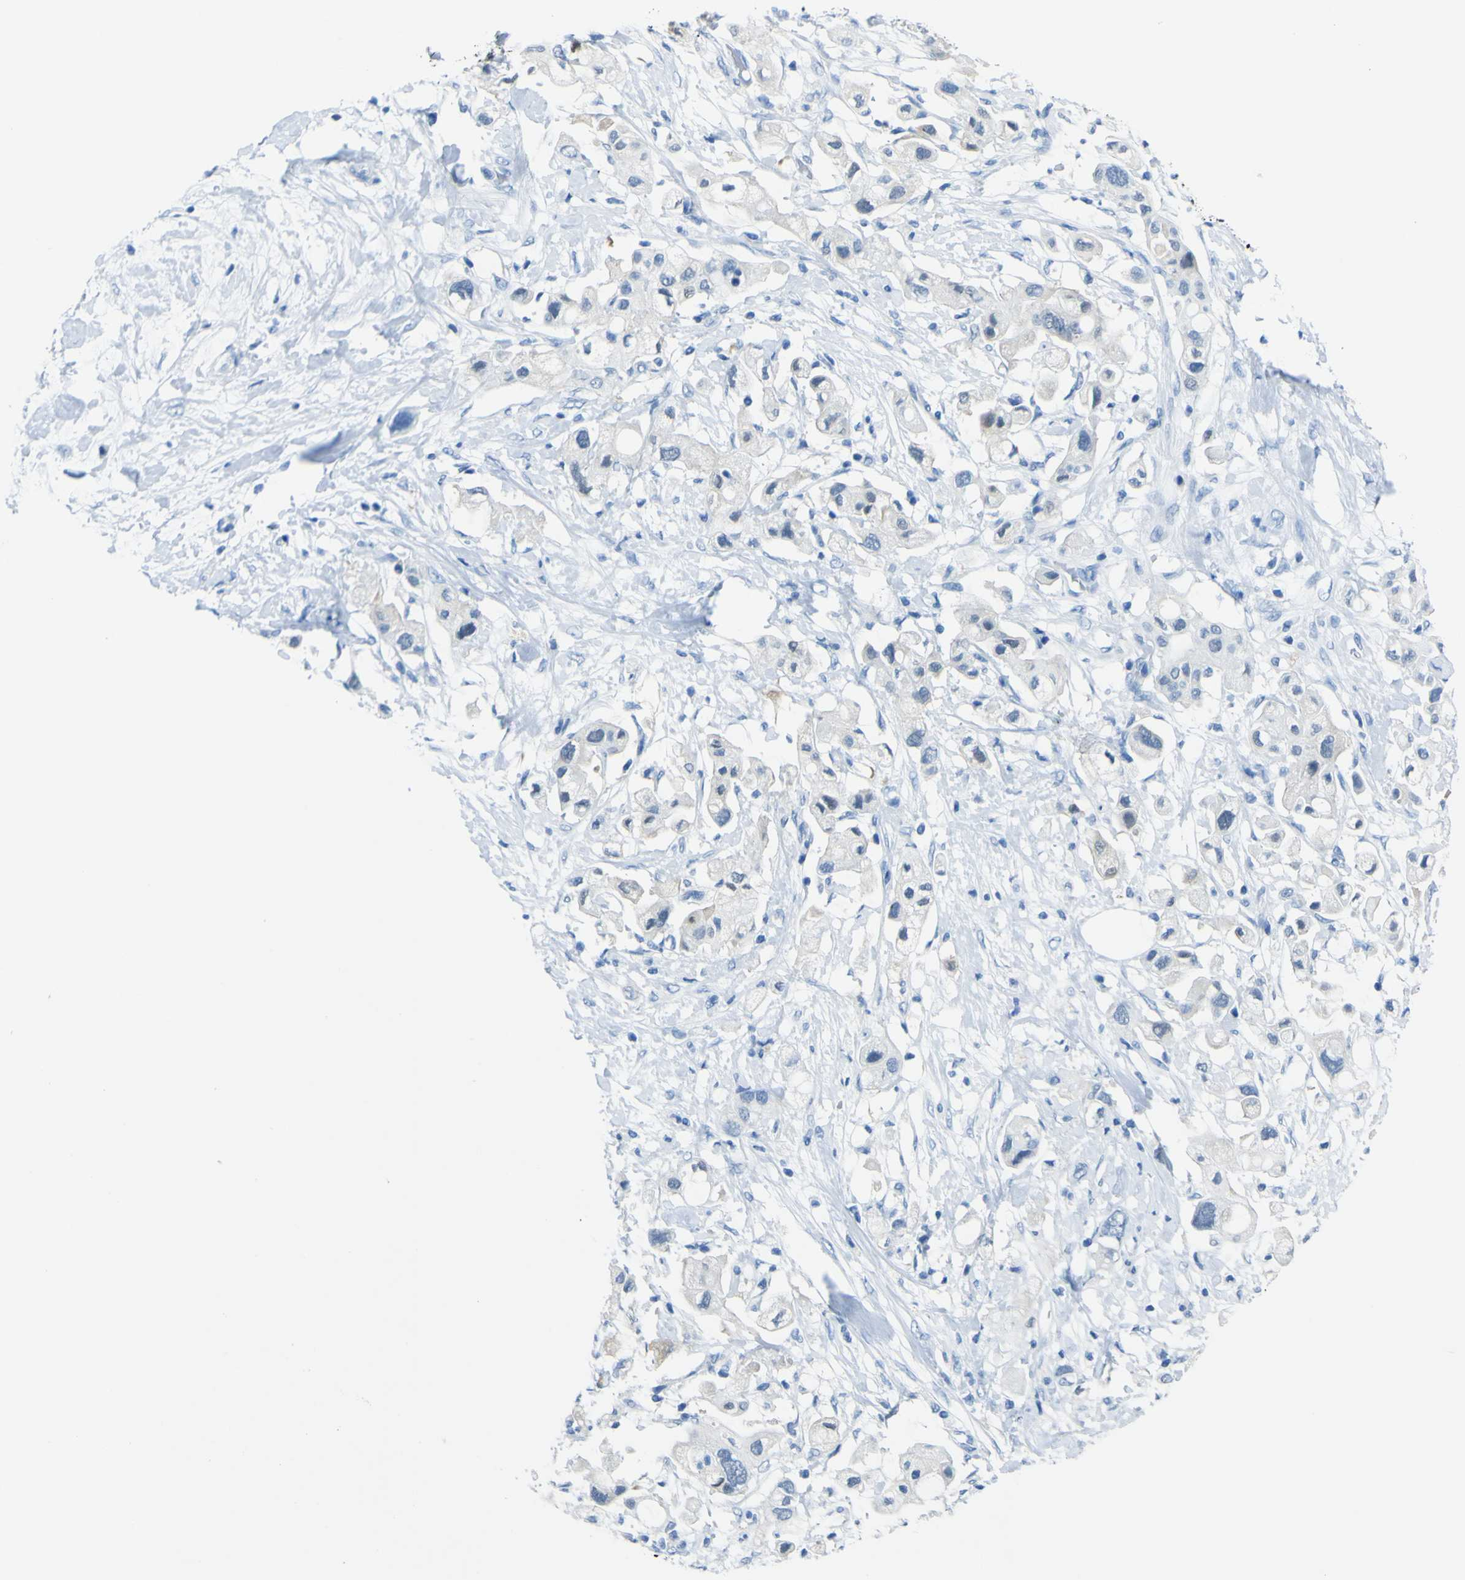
{"staining": {"intensity": "negative", "quantity": "none", "location": "none"}, "tissue": "pancreatic cancer", "cell_type": "Tumor cells", "image_type": "cancer", "snomed": [{"axis": "morphology", "description": "Adenocarcinoma, NOS"}, {"axis": "topography", "description": "Pancreas"}], "caption": "A photomicrograph of pancreatic cancer stained for a protein reveals no brown staining in tumor cells. (DAB immunohistochemistry (IHC) visualized using brightfield microscopy, high magnification).", "gene": "PHKG1", "patient": {"sex": "female", "age": 56}}